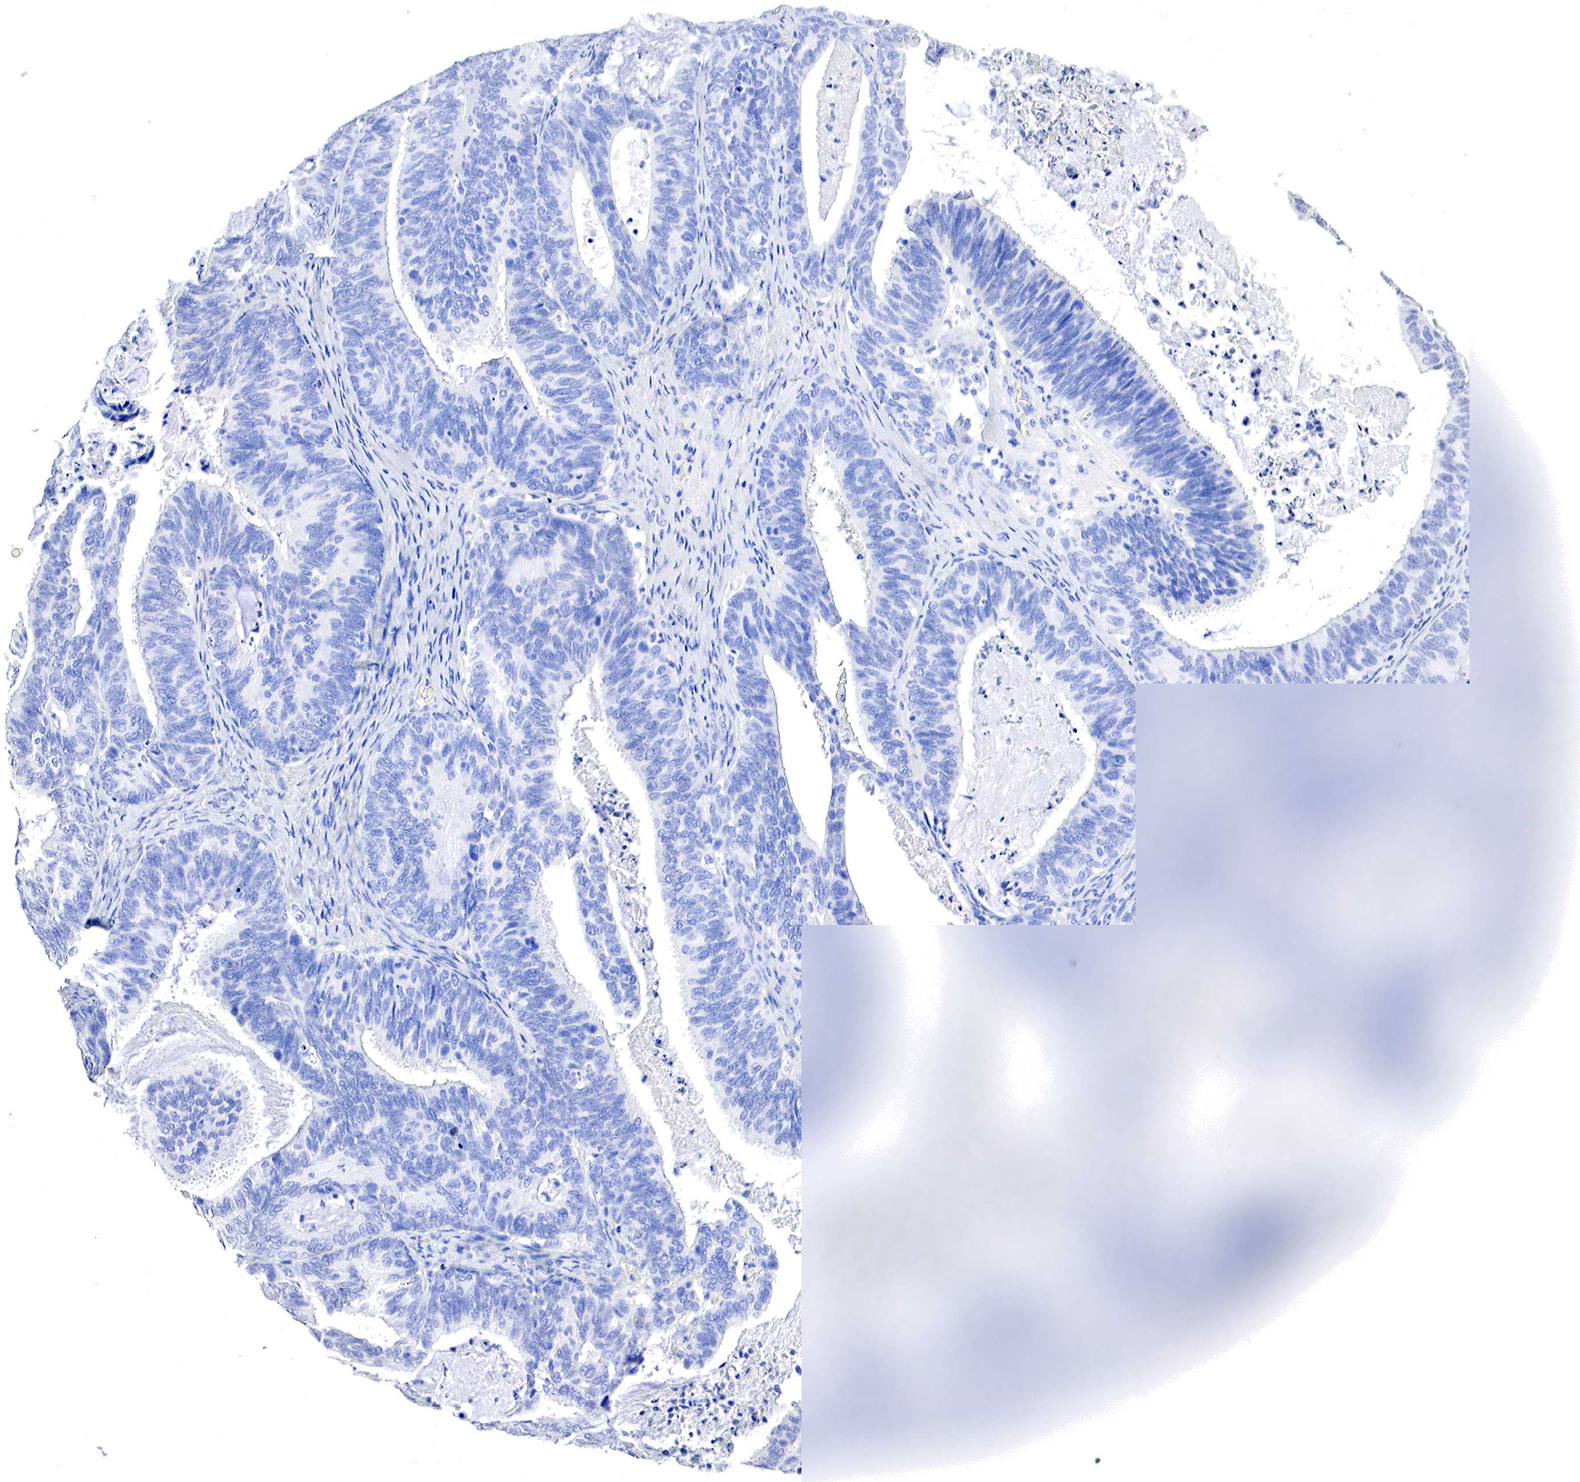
{"staining": {"intensity": "negative", "quantity": "none", "location": "none"}, "tissue": "ovarian cancer", "cell_type": "Tumor cells", "image_type": "cancer", "snomed": [{"axis": "morphology", "description": "Carcinoma, endometroid"}, {"axis": "topography", "description": "Ovary"}], "caption": "Immunohistochemistry of human ovarian cancer shows no staining in tumor cells. (DAB IHC, high magnification).", "gene": "OTC", "patient": {"sex": "female", "age": 52}}